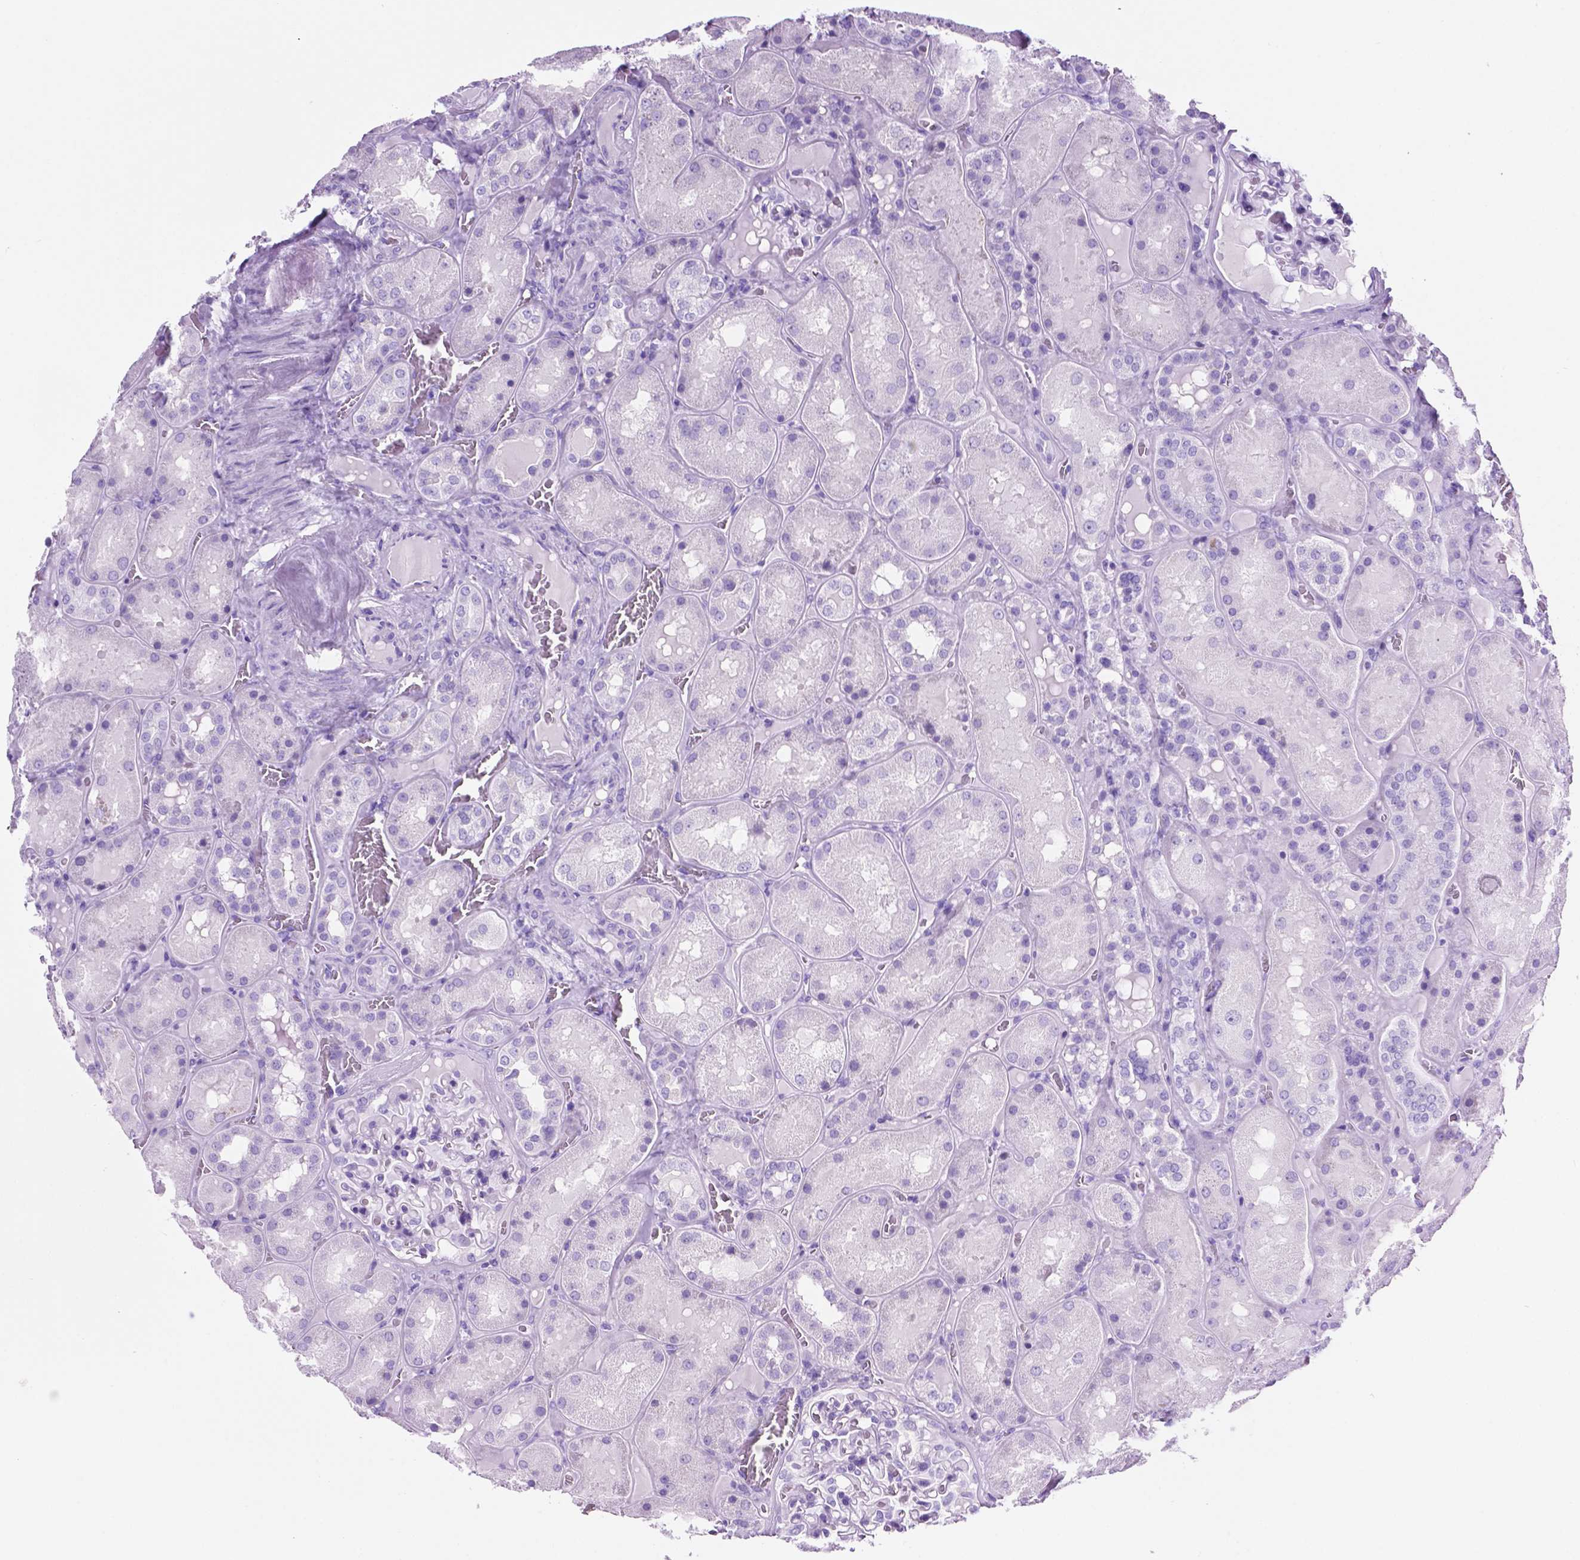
{"staining": {"intensity": "negative", "quantity": "none", "location": "none"}, "tissue": "kidney", "cell_type": "Cells in glomeruli", "image_type": "normal", "snomed": [{"axis": "morphology", "description": "Normal tissue, NOS"}, {"axis": "topography", "description": "Kidney"}], "caption": "DAB immunohistochemical staining of unremarkable kidney demonstrates no significant expression in cells in glomeruli. (IHC, brightfield microscopy, high magnification).", "gene": "C17orf107", "patient": {"sex": "male", "age": 73}}